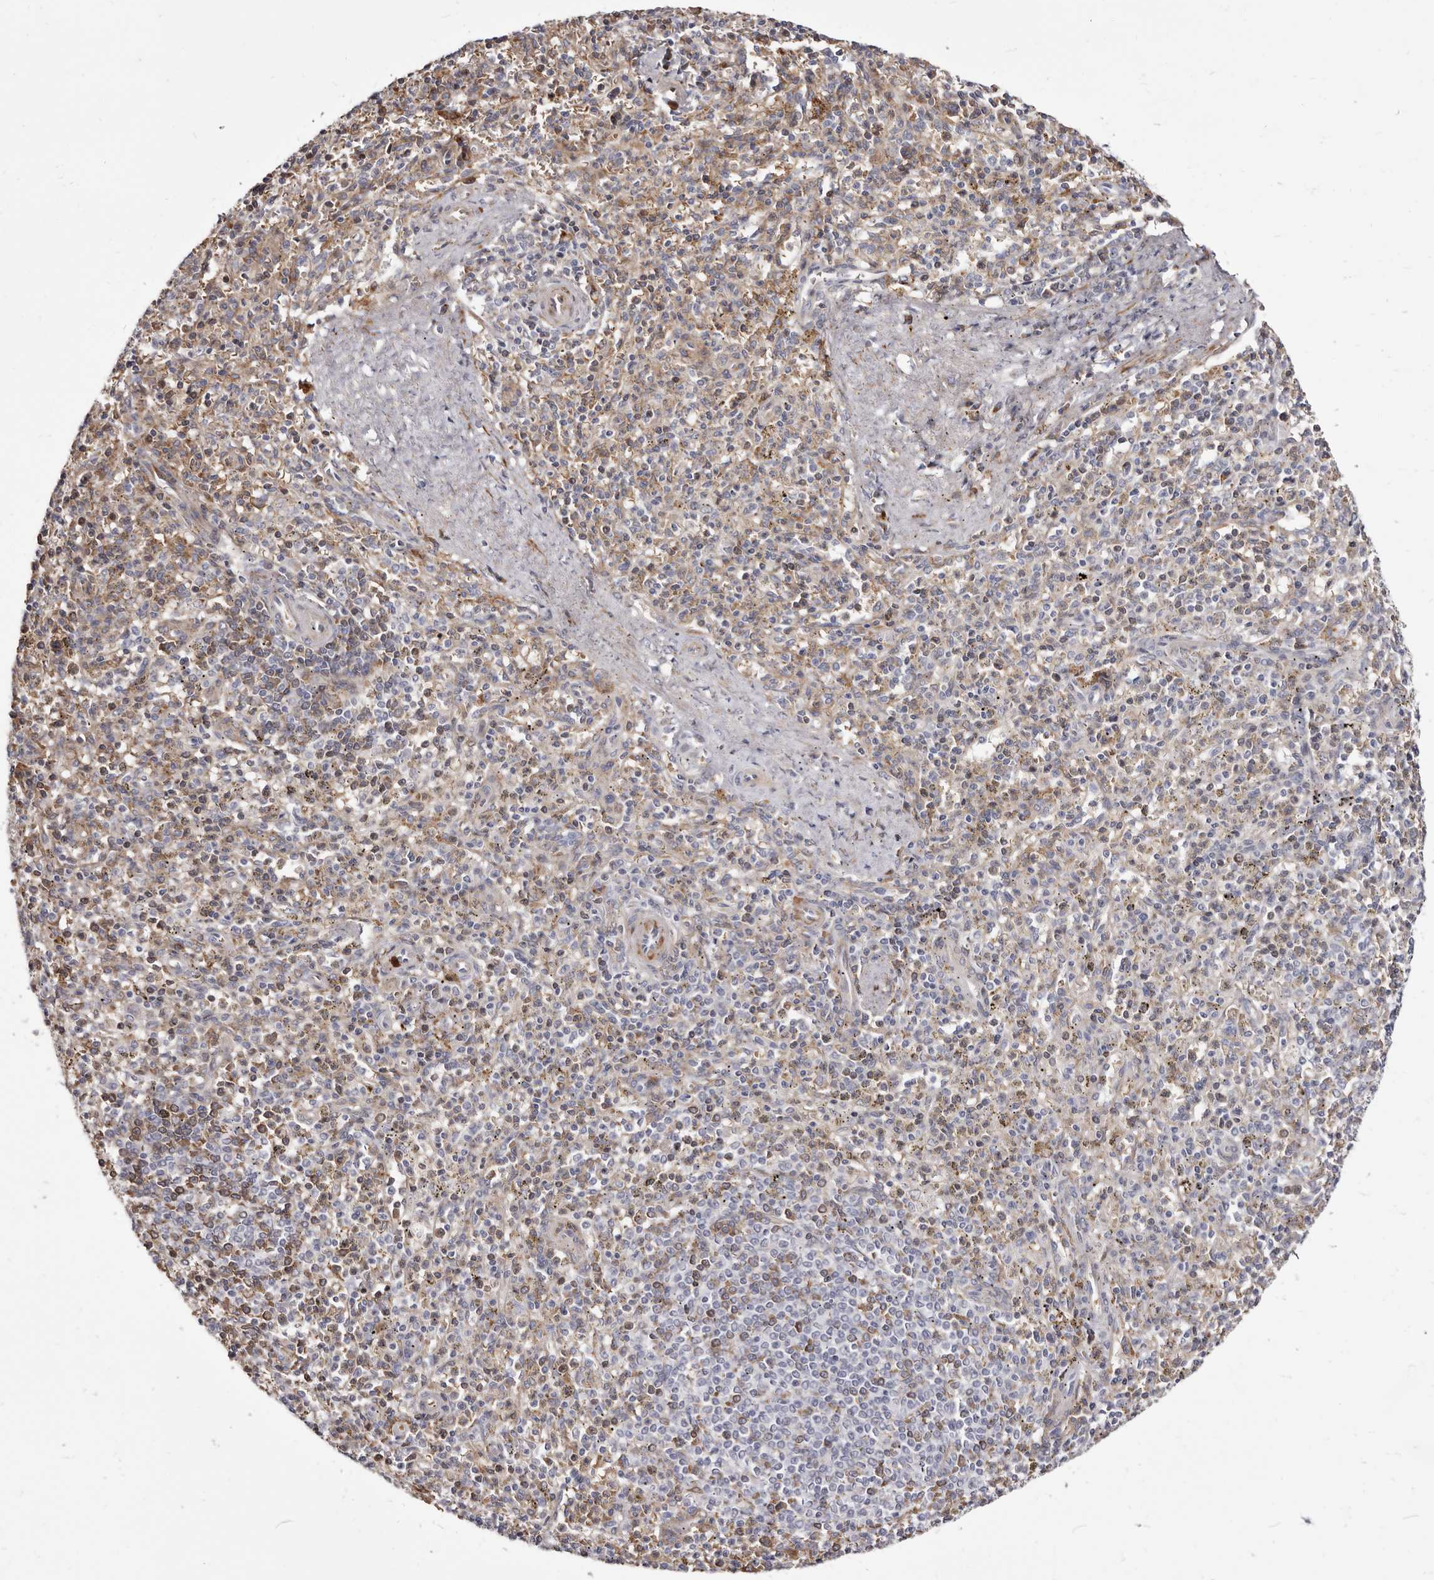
{"staining": {"intensity": "weak", "quantity": "25%-75%", "location": "cytoplasmic/membranous,nuclear"}, "tissue": "spleen", "cell_type": "Cells in red pulp", "image_type": "normal", "snomed": [{"axis": "morphology", "description": "Normal tissue, NOS"}, {"axis": "topography", "description": "Spleen"}], "caption": "A low amount of weak cytoplasmic/membranous,nuclear expression is present in about 25%-75% of cells in red pulp in benign spleen. (DAB IHC with brightfield microscopy, high magnification).", "gene": "AIDA", "patient": {"sex": "male", "age": 72}}